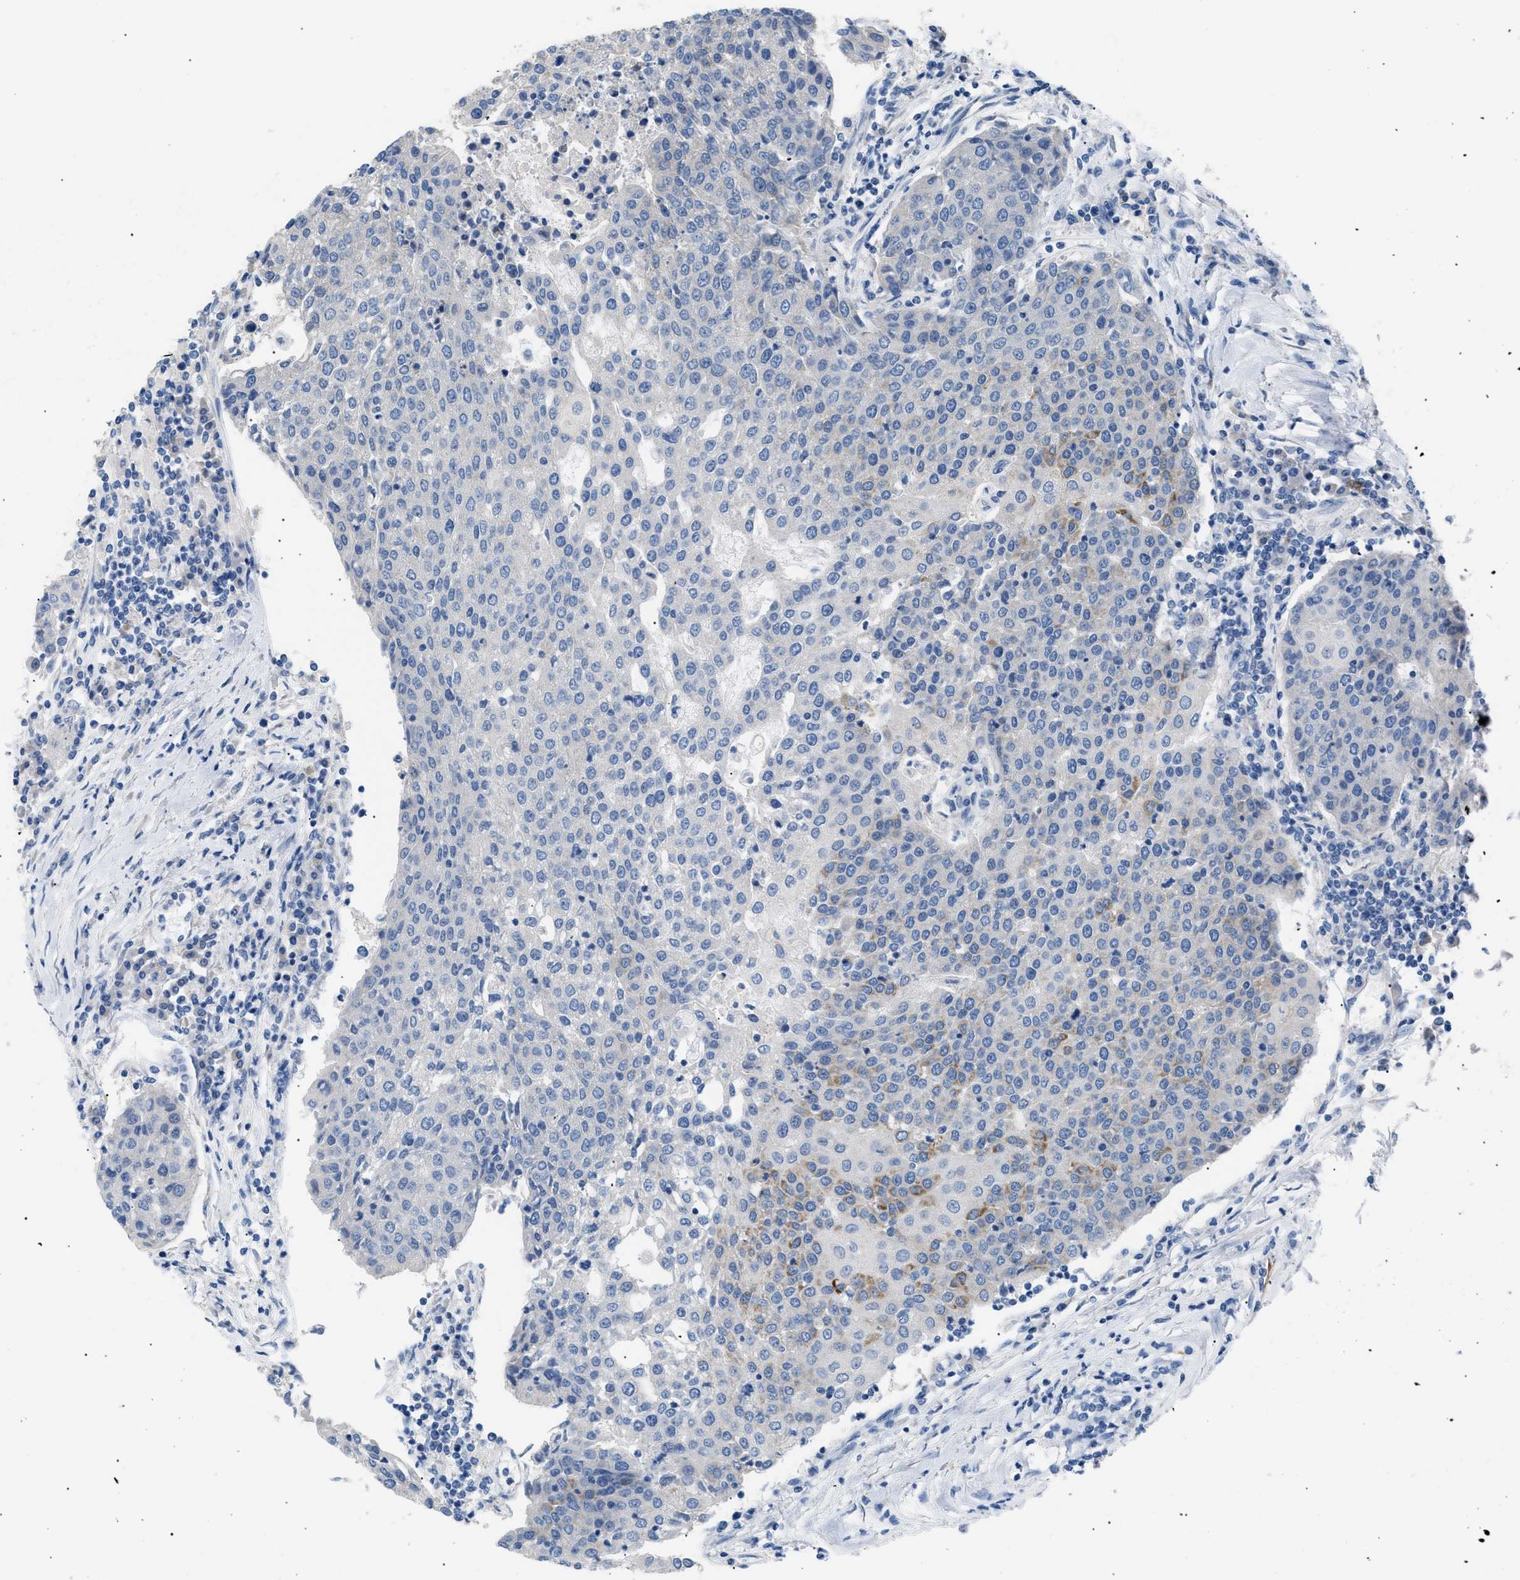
{"staining": {"intensity": "negative", "quantity": "none", "location": "none"}, "tissue": "urothelial cancer", "cell_type": "Tumor cells", "image_type": "cancer", "snomed": [{"axis": "morphology", "description": "Urothelial carcinoma, High grade"}, {"axis": "topography", "description": "Urinary bladder"}], "caption": "Immunohistochemistry (IHC) image of neoplastic tissue: urothelial cancer stained with DAB displays no significant protein positivity in tumor cells.", "gene": "ICA1", "patient": {"sex": "female", "age": 85}}